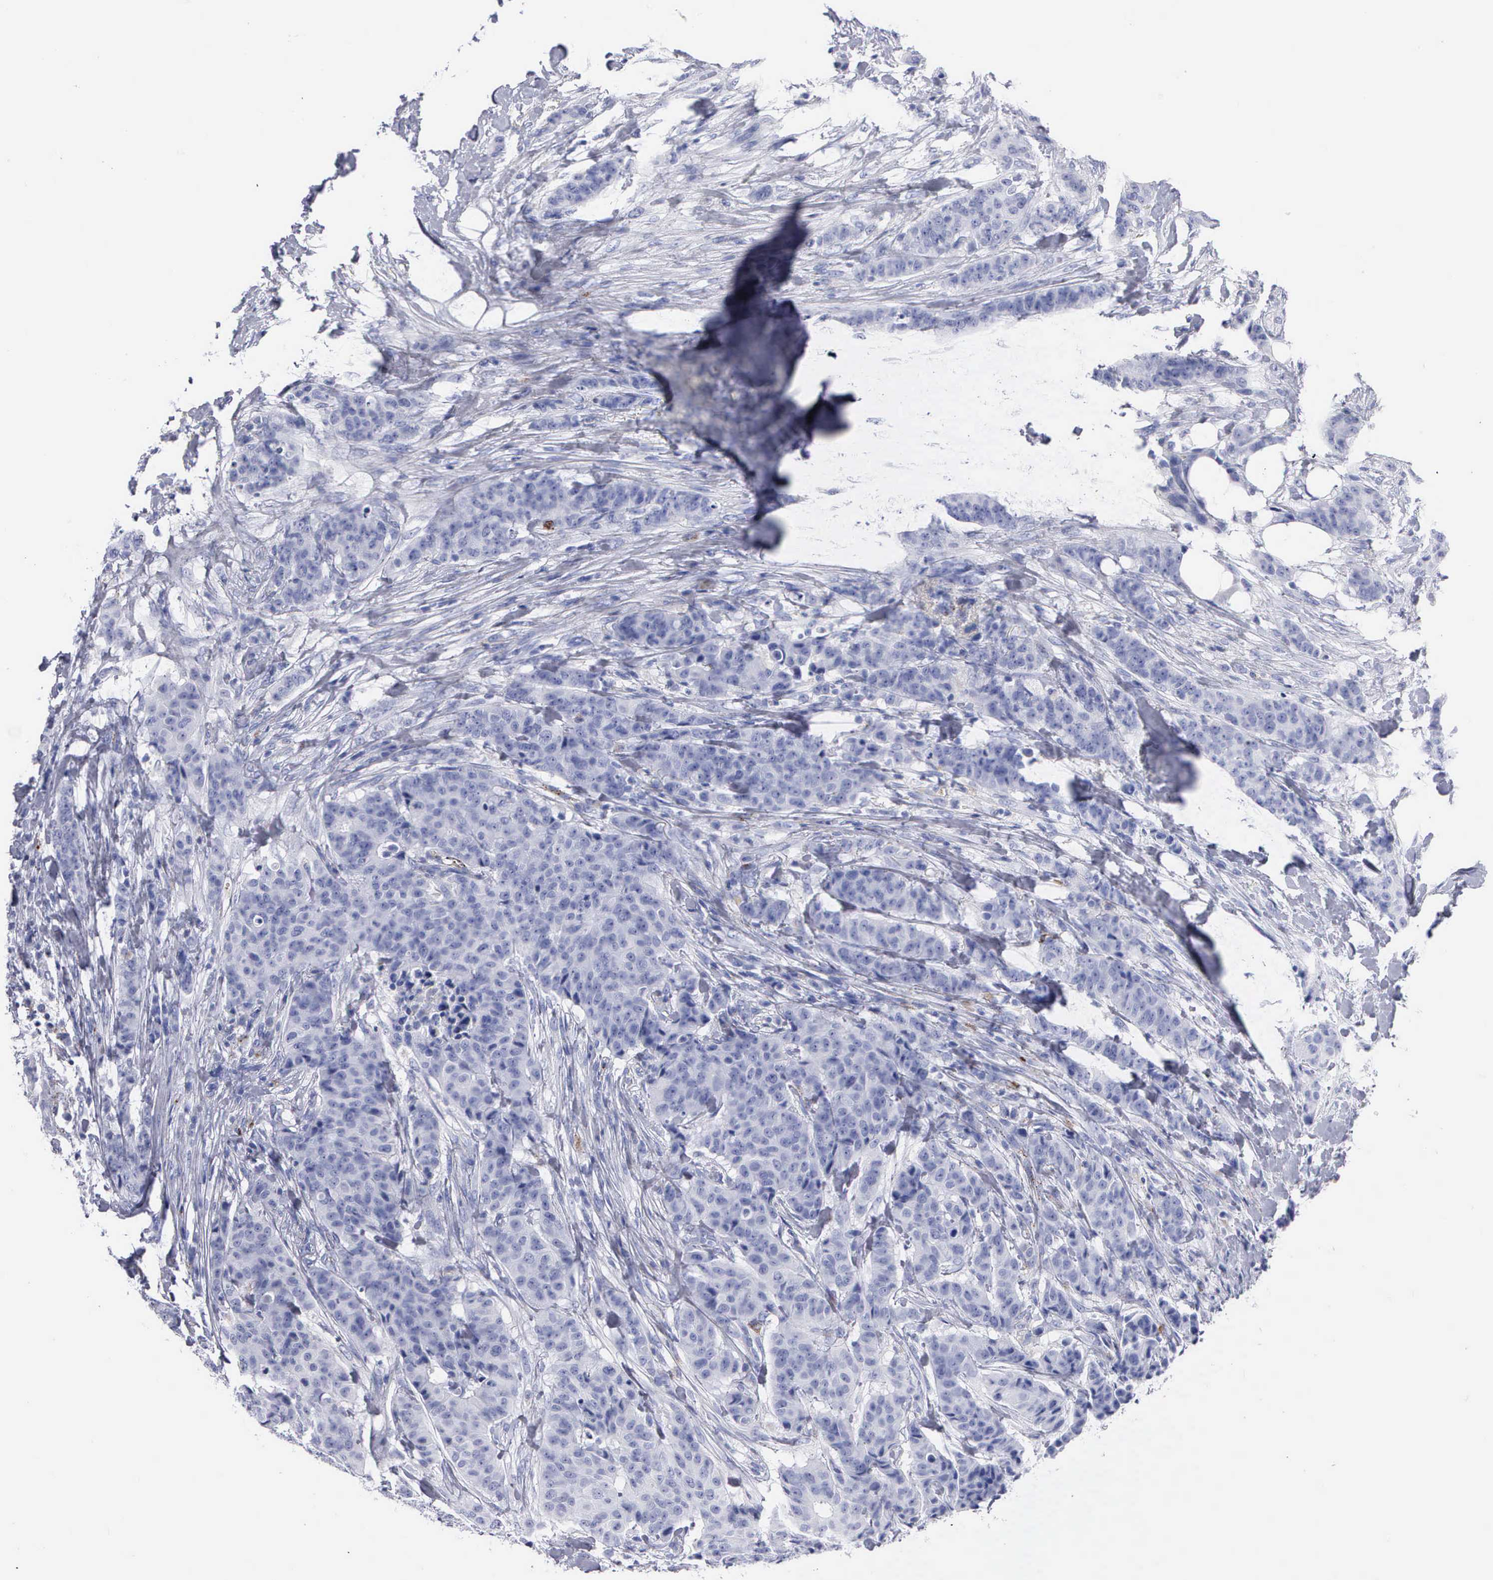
{"staining": {"intensity": "negative", "quantity": "none", "location": "none"}, "tissue": "breast cancer", "cell_type": "Tumor cells", "image_type": "cancer", "snomed": [{"axis": "morphology", "description": "Duct carcinoma"}, {"axis": "topography", "description": "Breast"}], "caption": "This is an immunohistochemistry image of human infiltrating ductal carcinoma (breast). There is no expression in tumor cells.", "gene": "CTSL", "patient": {"sex": "female", "age": 40}}